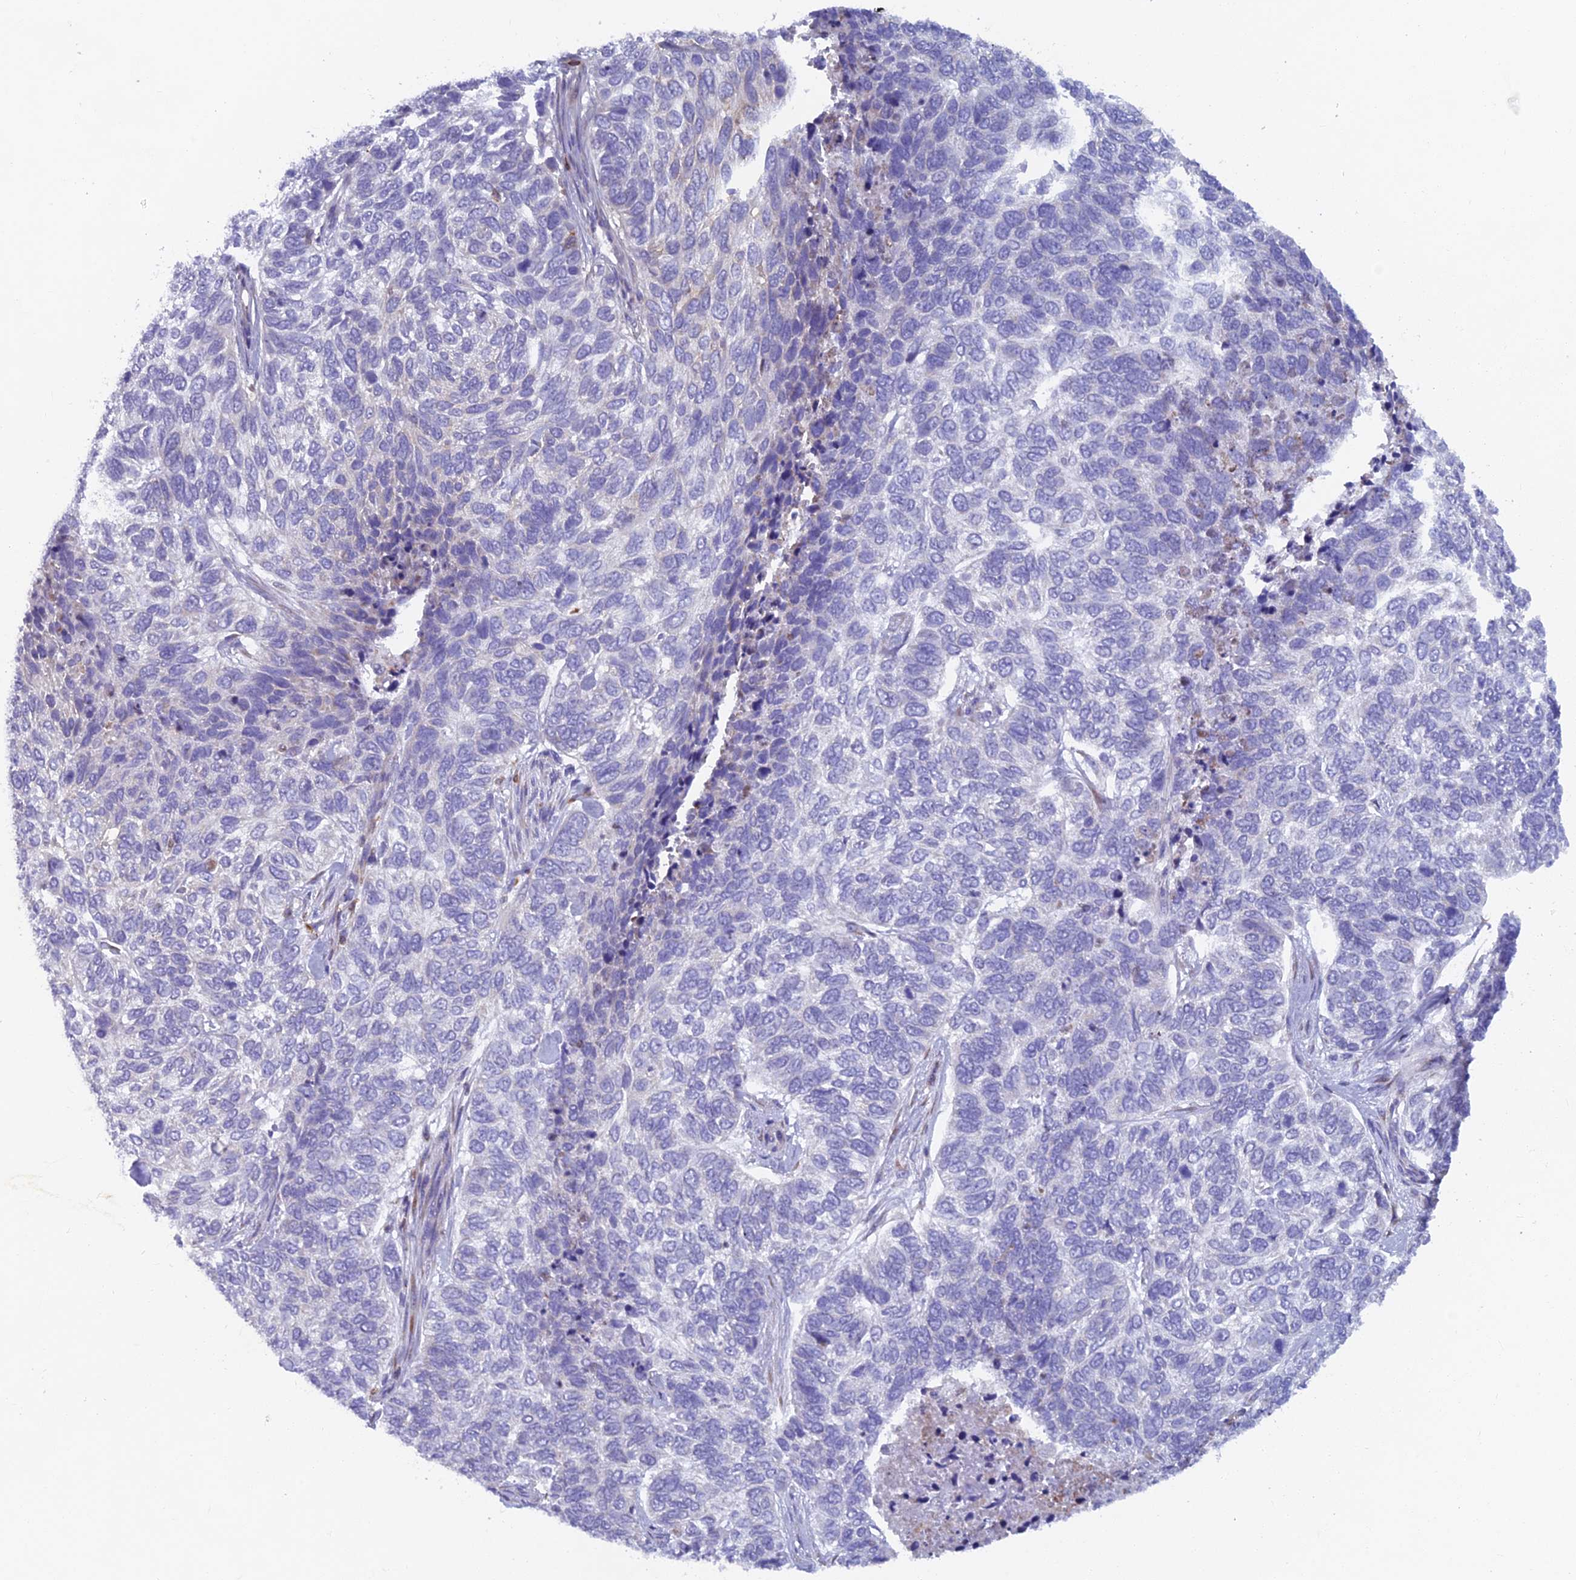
{"staining": {"intensity": "negative", "quantity": "none", "location": "none"}, "tissue": "skin cancer", "cell_type": "Tumor cells", "image_type": "cancer", "snomed": [{"axis": "morphology", "description": "Basal cell carcinoma"}, {"axis": "topography", "description": "Skin"}], "caption": "Image shows no protein expression in tumor cells of basal cell carcinoma (skin) tissue. Brightfield microscopy of IHC stained with DAB (brown) and hematoxylin (blue), captured at high magnification.", "gene": "ABI3BP", "patient": {"sex": "female", "age": 65}}